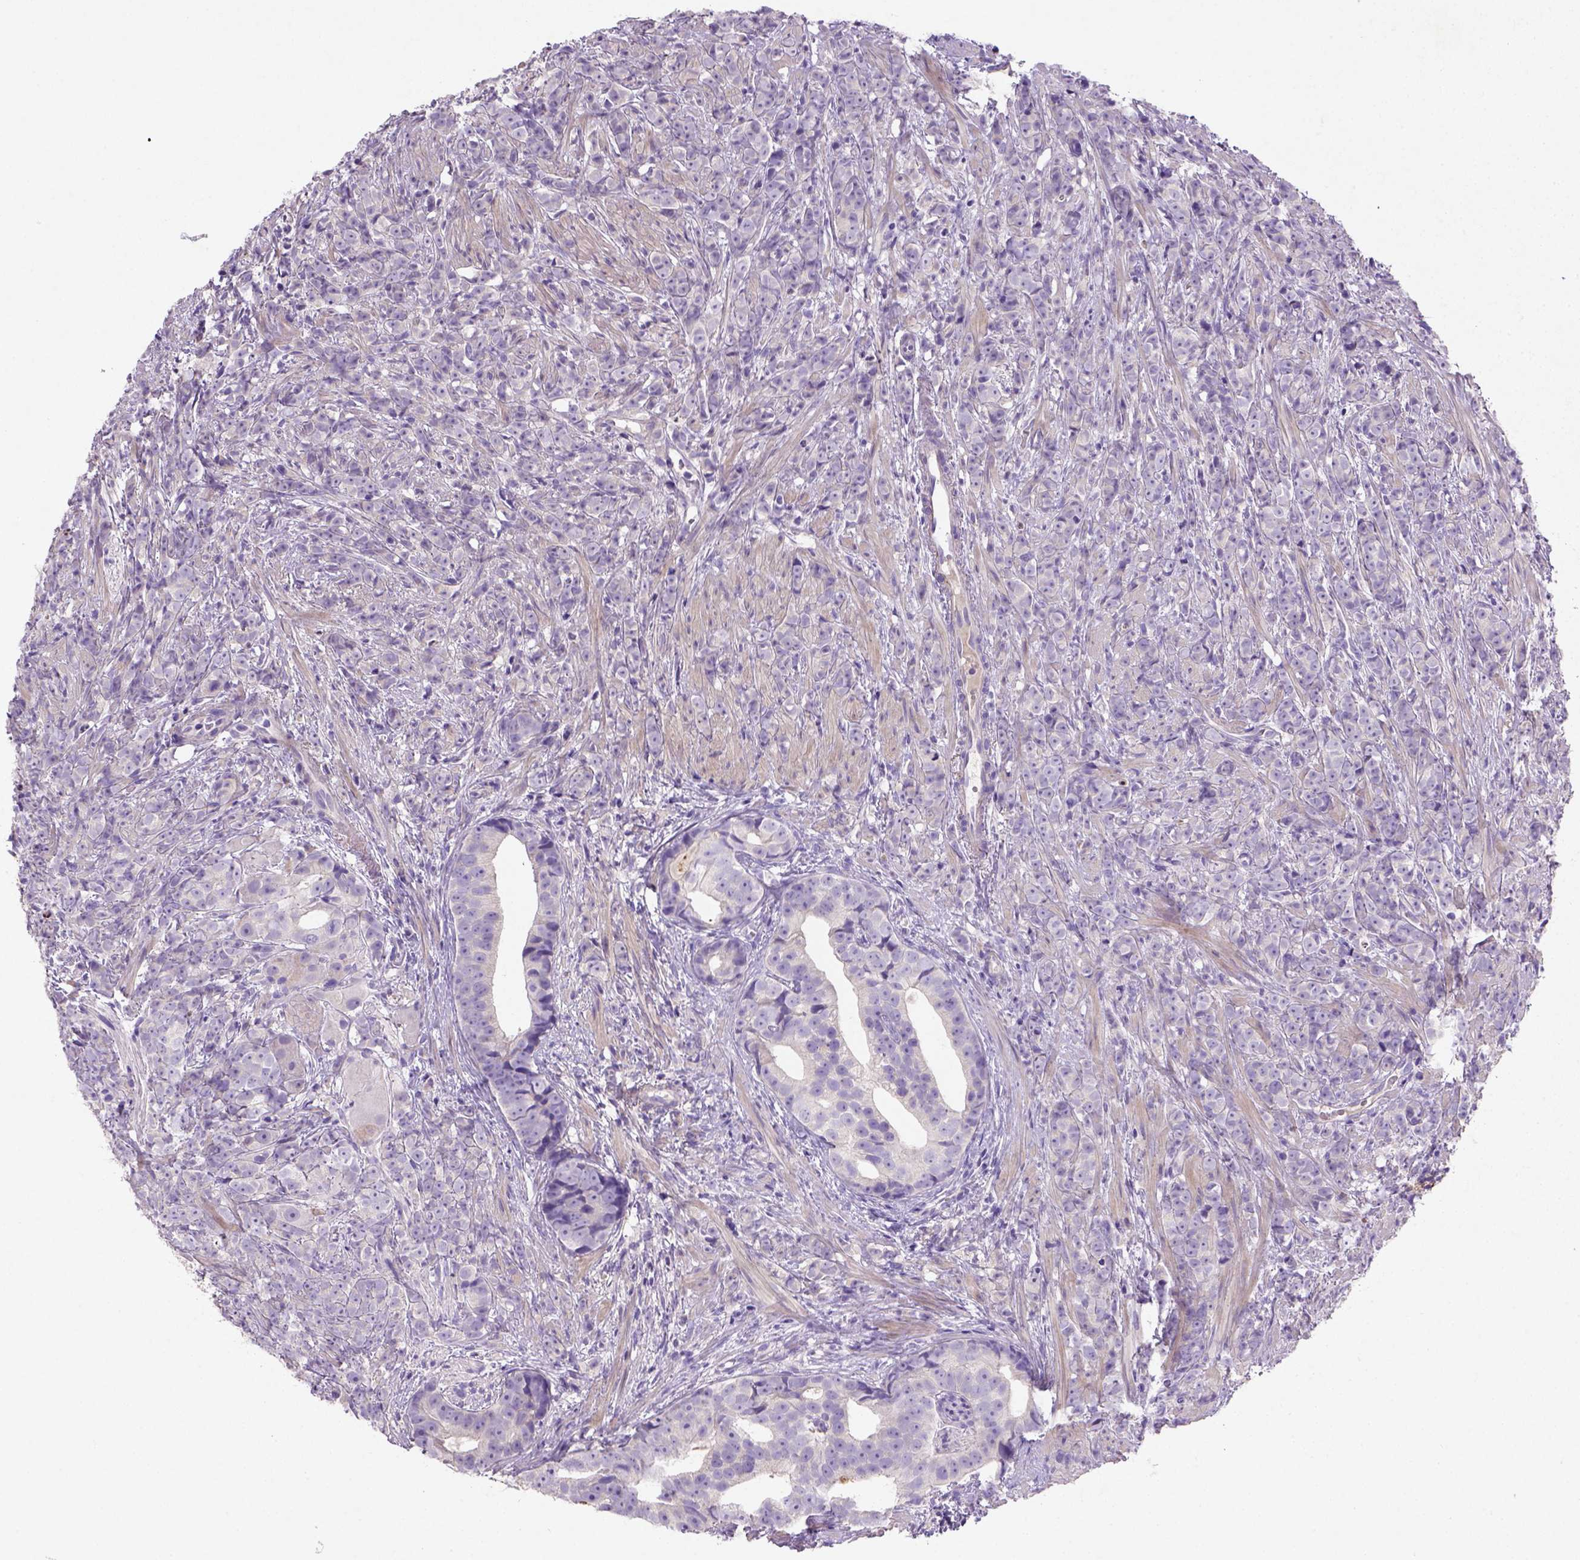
{"staining": {"intensity": "negative", "quantity": "none", "location": "none"}, "tissue": "prostate cancer", "cell_type": "Tumor cells", "image_type": "cancer", "snomed": [{"axis": "morphology", "description": "Adenocarcinoma, High grade"}, {"axis": "topography", "description": "Prostate"}], "caption": "Immunohistochemical staining of human prostate cancer displays no significant expression in tumor cells.", "gene": "NUDT2", "patient": {"sex": "male", "age": 81}}